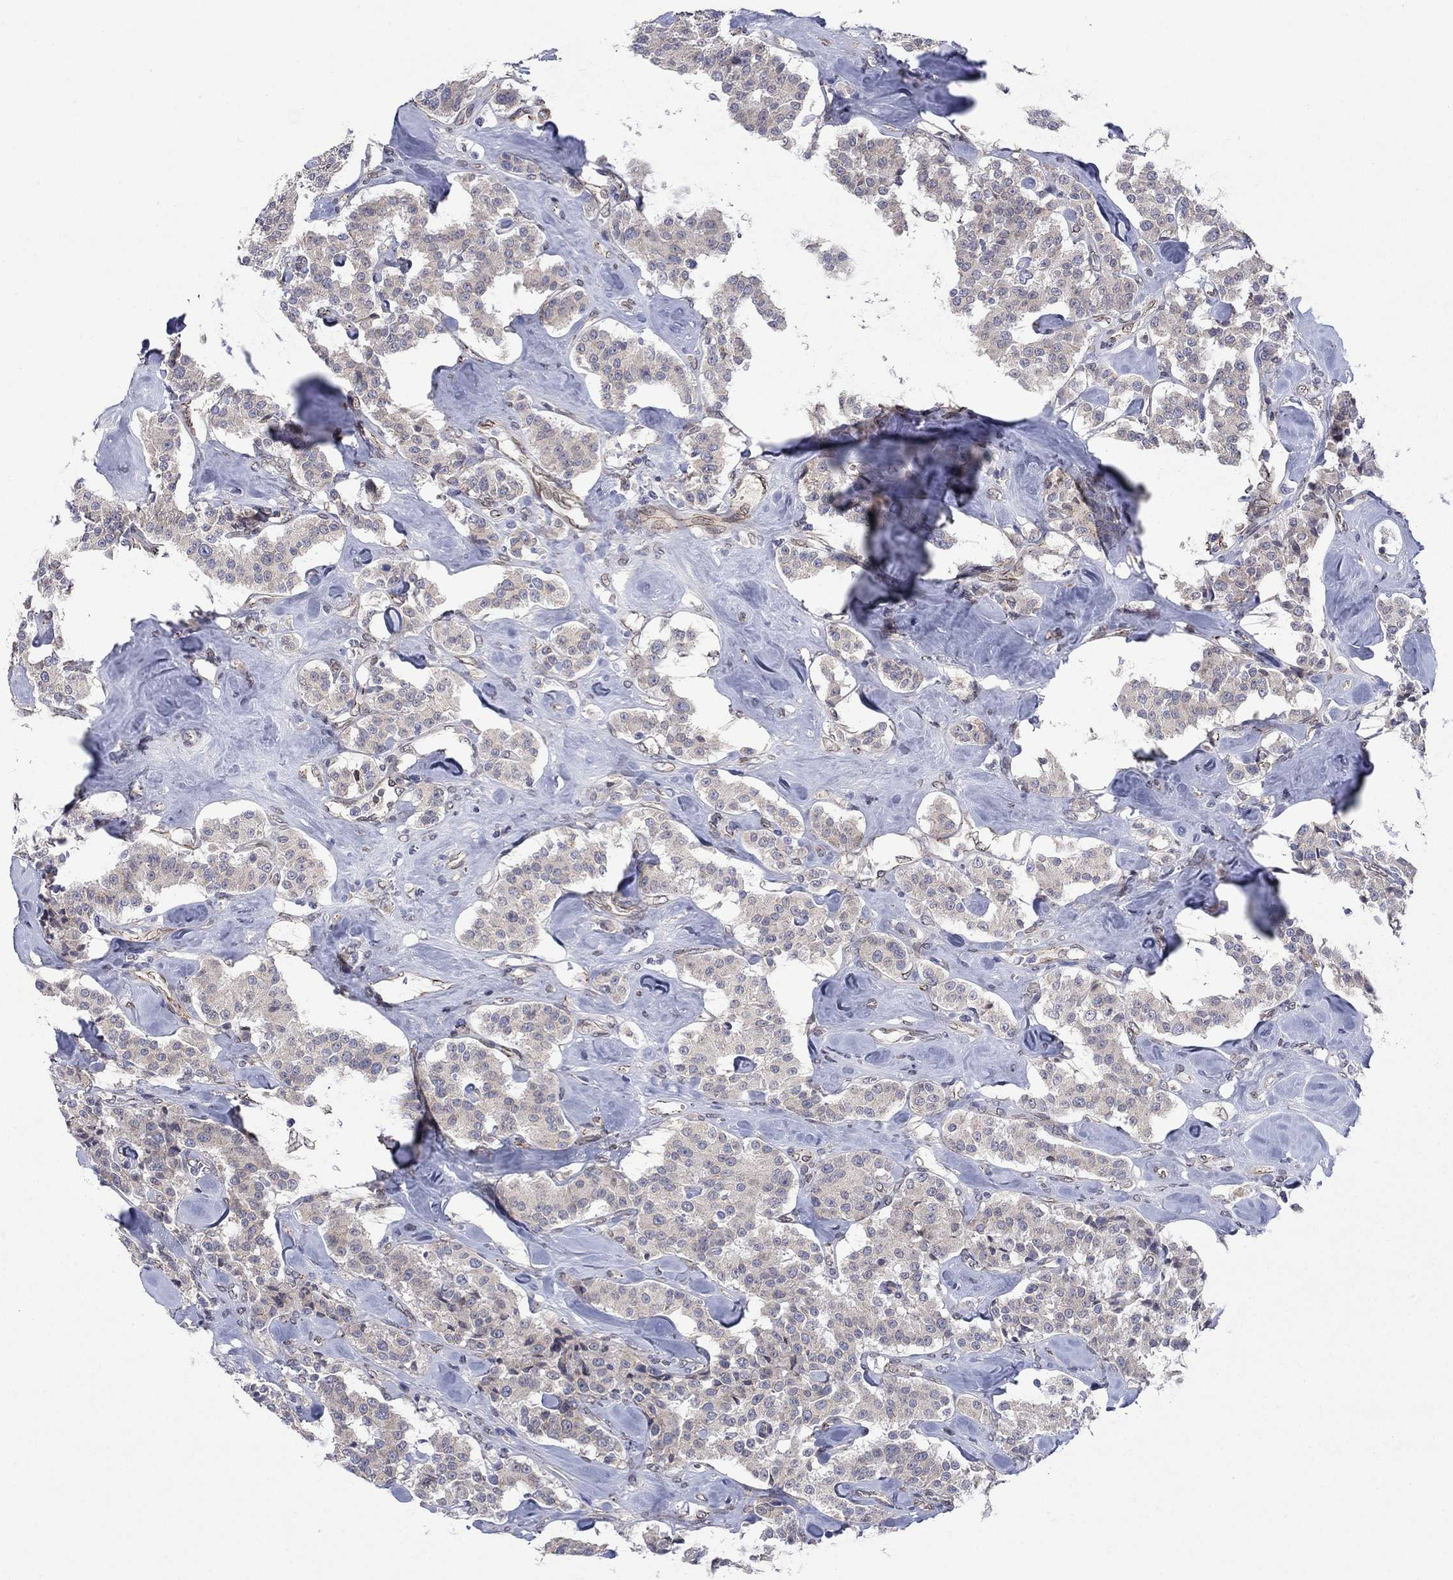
{"staining": {"intensity": "negative", "quantity": "none", "location": "none"}, "tissue": "carcinoid", "cell_type": "Tumor cells", "image_type": "cancer", "snomed": [{"axis": "morphology", "description": "Carcinoid, malignant, NOS"}, {"axis": "topography", "description": "Pancreas"}], "caption": "Tumor cells show no significant staining in carcinoid.", "gene": "EMC9", "patient": {"sex": "male", "age": 41}}